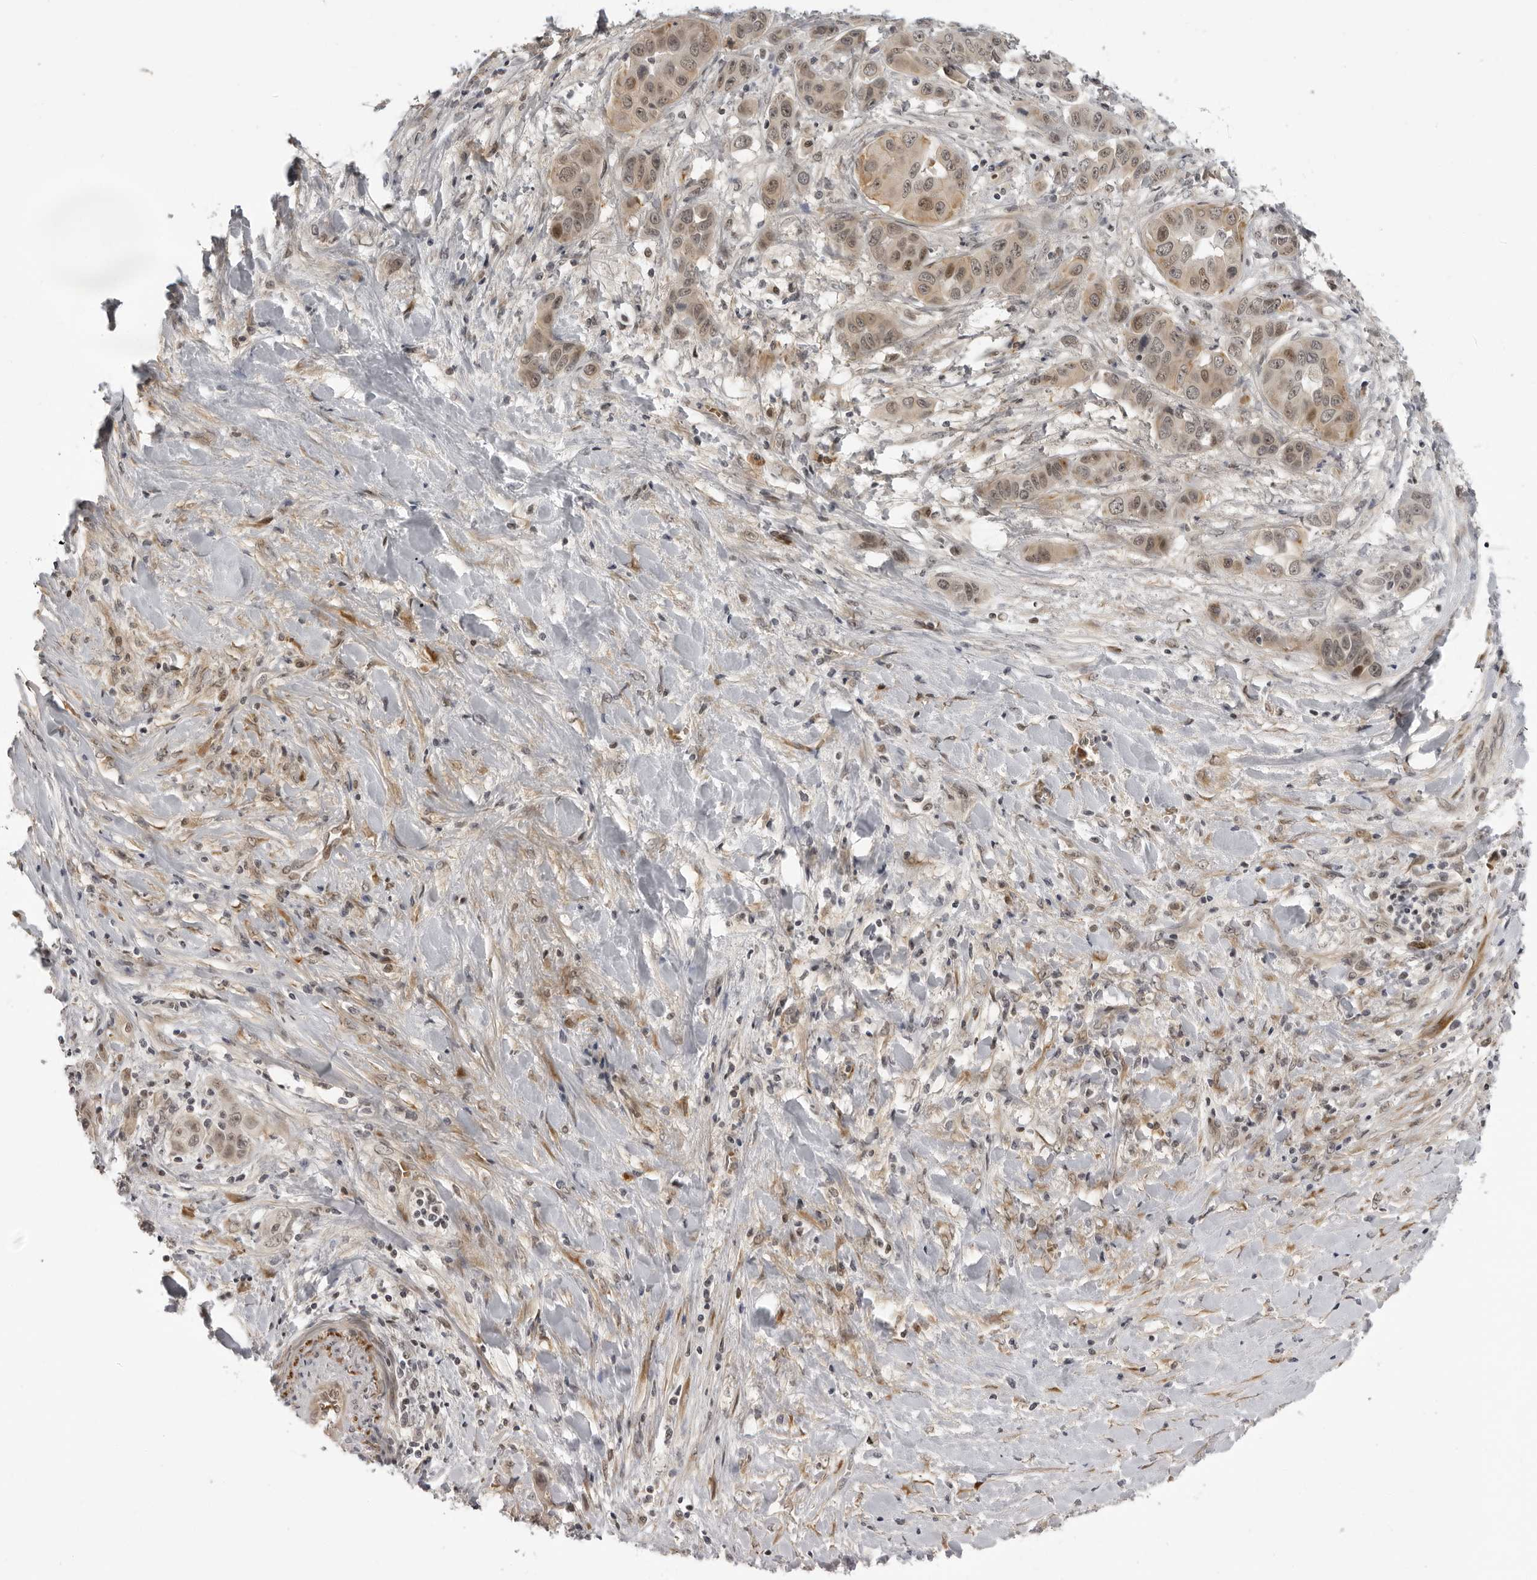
{"staining": {"intensity": "weak", "quantity": ">75%", "location": "cytoplasmic/membranous,nuclear"}, "tissue": "liver cancer", "cell_type": "Tumor cells", "image_type": "cancer", "snomed": [{"axis": "morphology", "description": "Cholangiocarcinoma"}, {"axis": "topography", "description": "Liver"}], "caption": "Tumor cells demonstrate low levels of weak cytoplasmic/membranous and nuclear staining in approximately >75% of cells in human liver cholangiocarcinoma.", "gene": "ALPK2", "patient": {"sex": "female", "age": 52}}